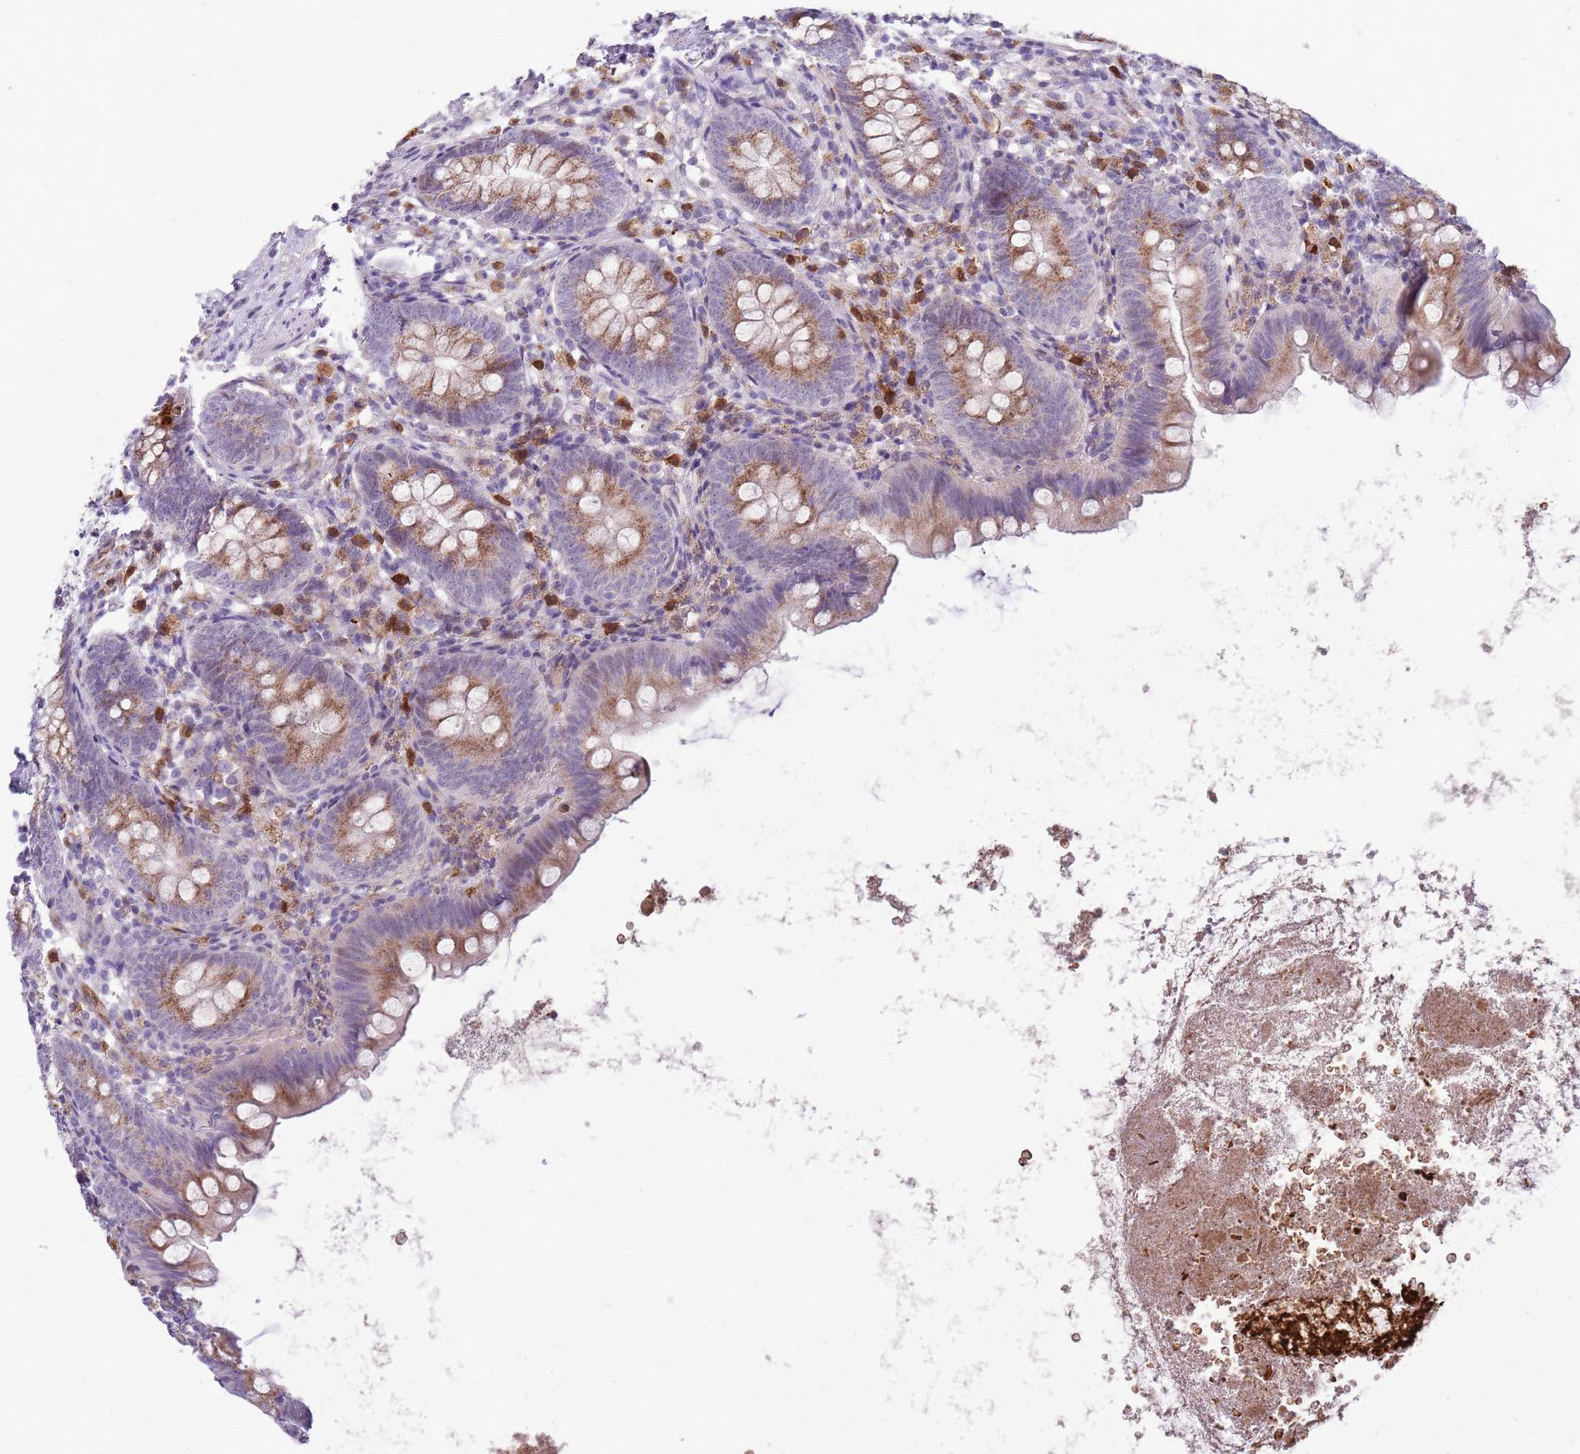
{"staining": {"intensity": "moderate", "quantity": ">75%", "location": "cytoplasmic/membranous"}, "tissue": "appendix", "cell_type": "Glandular cells", "image_type": "normal", "snomed": [{"axis": "morphology", "description": "Normal tissue, NOS"}, {"axis": "topography", "description": "Appendix"}], "caption": "This is a photomicrograph of IHC staining of normal appendix, which shows moderate staining in the cytoplasmic/membranous of glandular cells.", "gene": "PCNX1", "patient": {"sex": "female", "age": 62}}